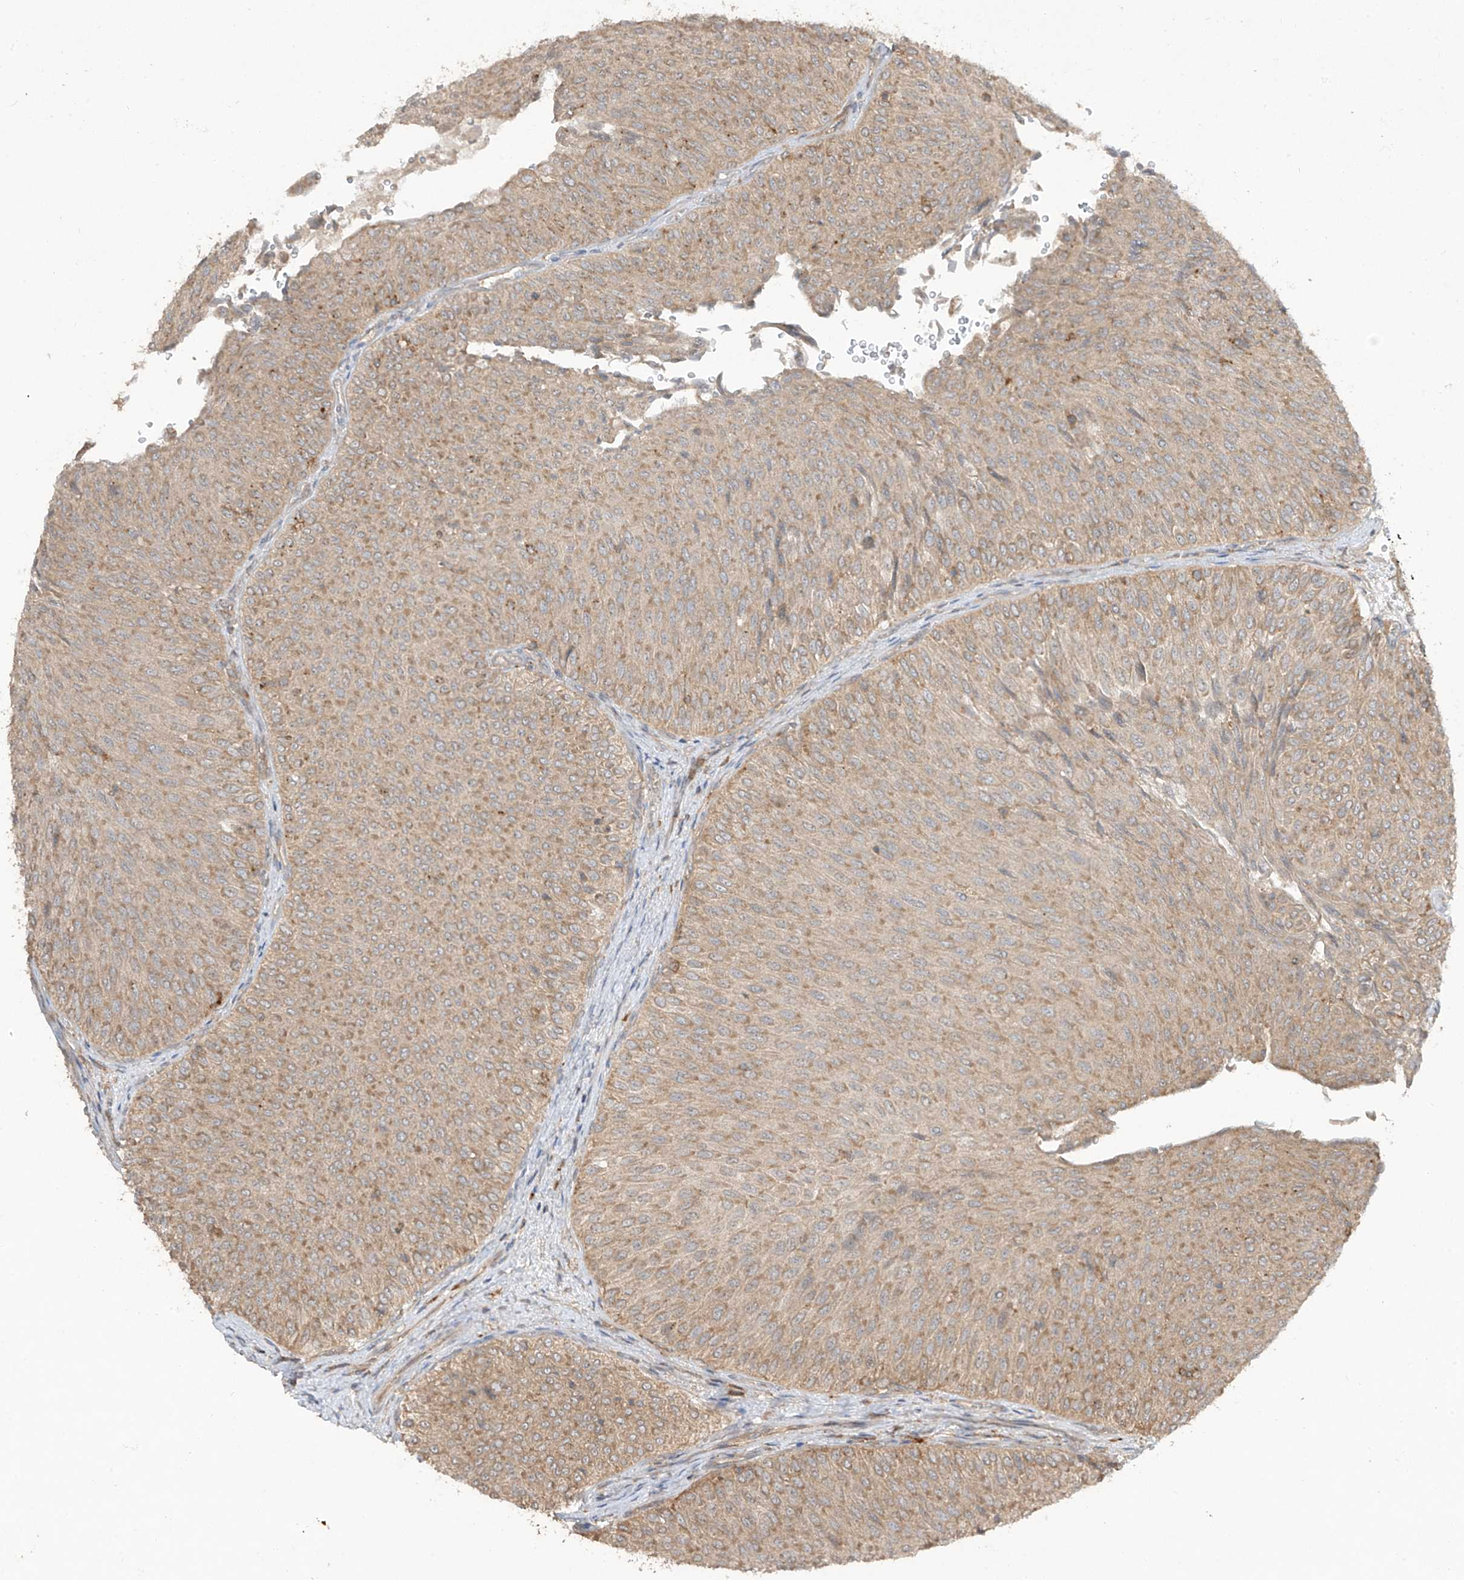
{"staining": {"intensity": "moderate", "quantity": ">75%", "location": "cytoplasmic/membranous"}, "tissue": "urothelial cancer", "cell_type": "Tumor cells", "image_type": "cancer", "snomed": [{"axis": "morphology", "description": "Urothelial carcinoma, Low grade"}, {"axis": "topography", "description": "Urinary bladder"}], "caption": "Immunohistochemistry of human urothelial cancer demonstrates medium levels of moderate cytoplasmic/membranous positivity in about >75% of tumor cells.", "gene": "LDAH", "patient": {"sex": "male", "age": 78}}